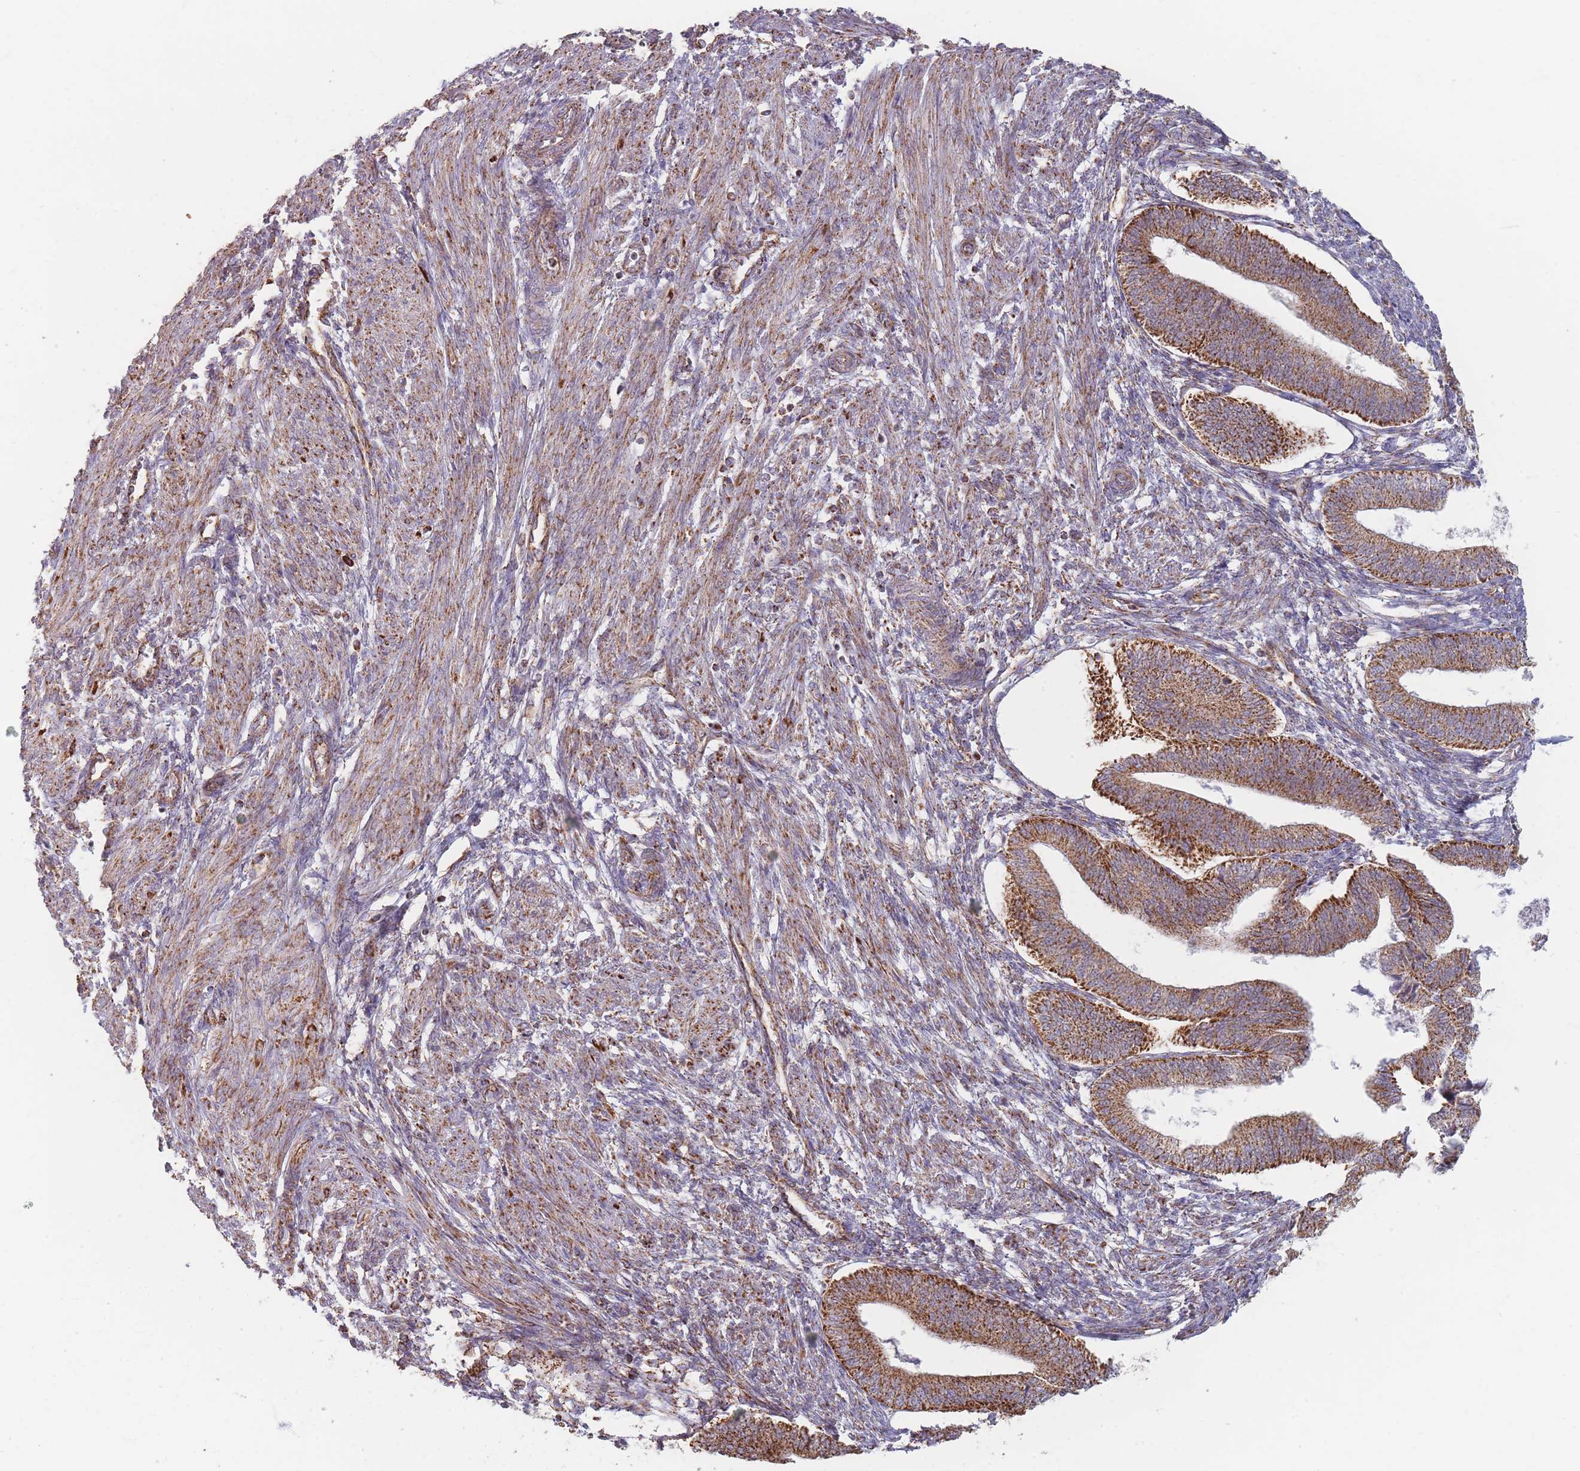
{"staining": {"intensity": "moderate", "quantity": ">75%", "location": "cytoplasmic/membranous"}, "tissue": "endometrium", "cell_type": "Cells in endometrial stroma", "image_type": "normal", "snomed": [{"axis": "morphology", "description": "Normal tissue, NOS"}, {"axis": "topography", "description": "Endometrium"}], "caption": "Protein staining displays moderate cytoplasmic/membranous positivity in about >75% of cells in endometrial stroma in benign endometrium. (brown staining indicates protein expression, while blue staining denotes nuclei).", "gene": "ESRP2", "patient": {"sex": "female", "age": 34}}